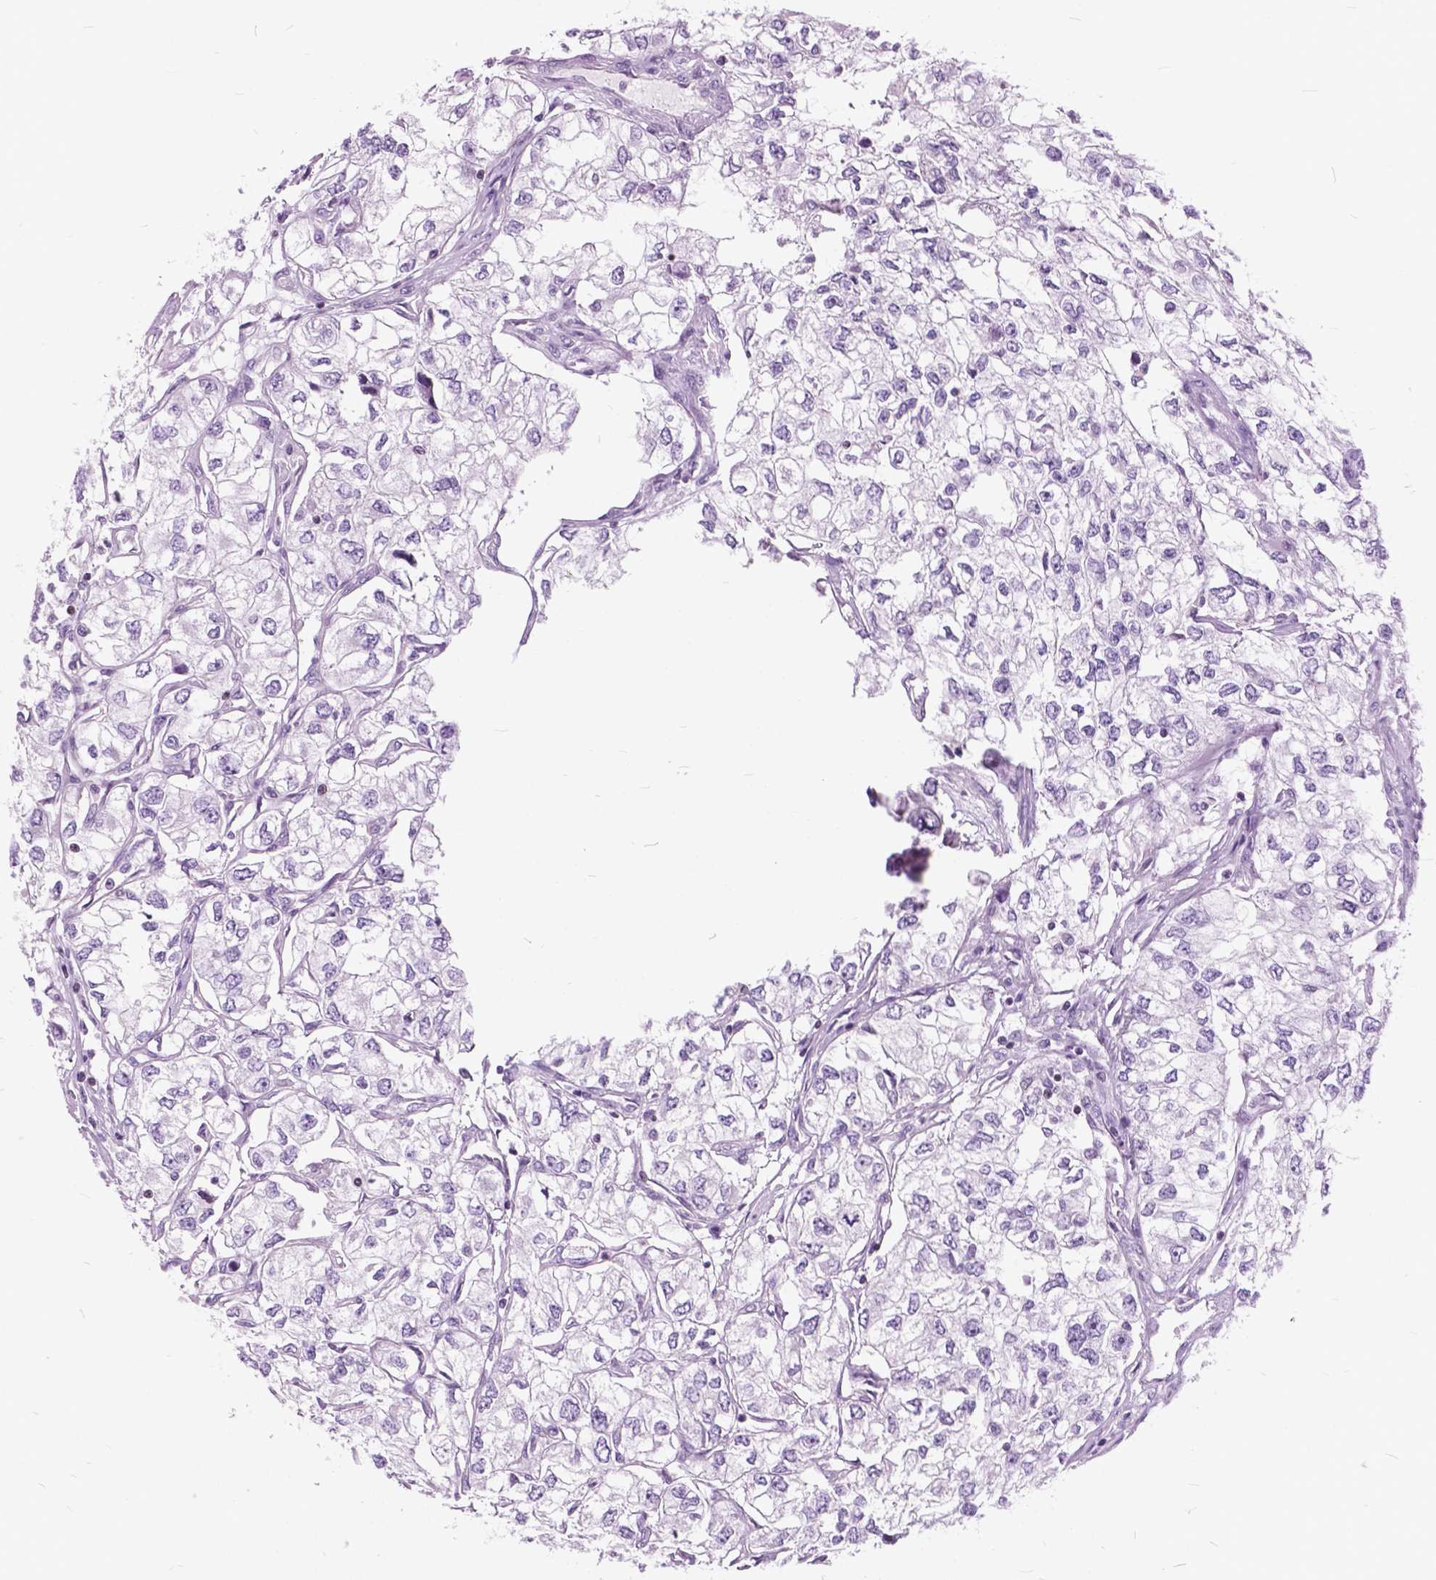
{"staining": {"intensity": "negative", "quantity": "none", "location": "none"}, "tissue": "renal cancer", "cell_type": "Tumor cells", "image_type": "cancer", "snomed": [{"axis": "morphology", "description": "Adenocarcinoma, NOS"}, {"axis": "topography", "description": "Kidney"}], "caption": "DAB (3,3'-diaminobenzidine) immunohistochemical staining of renal cancer reveals no significant staining in tumor cells.", "gene": "SP140", "patient": {"sex": "female", "age": 59}}